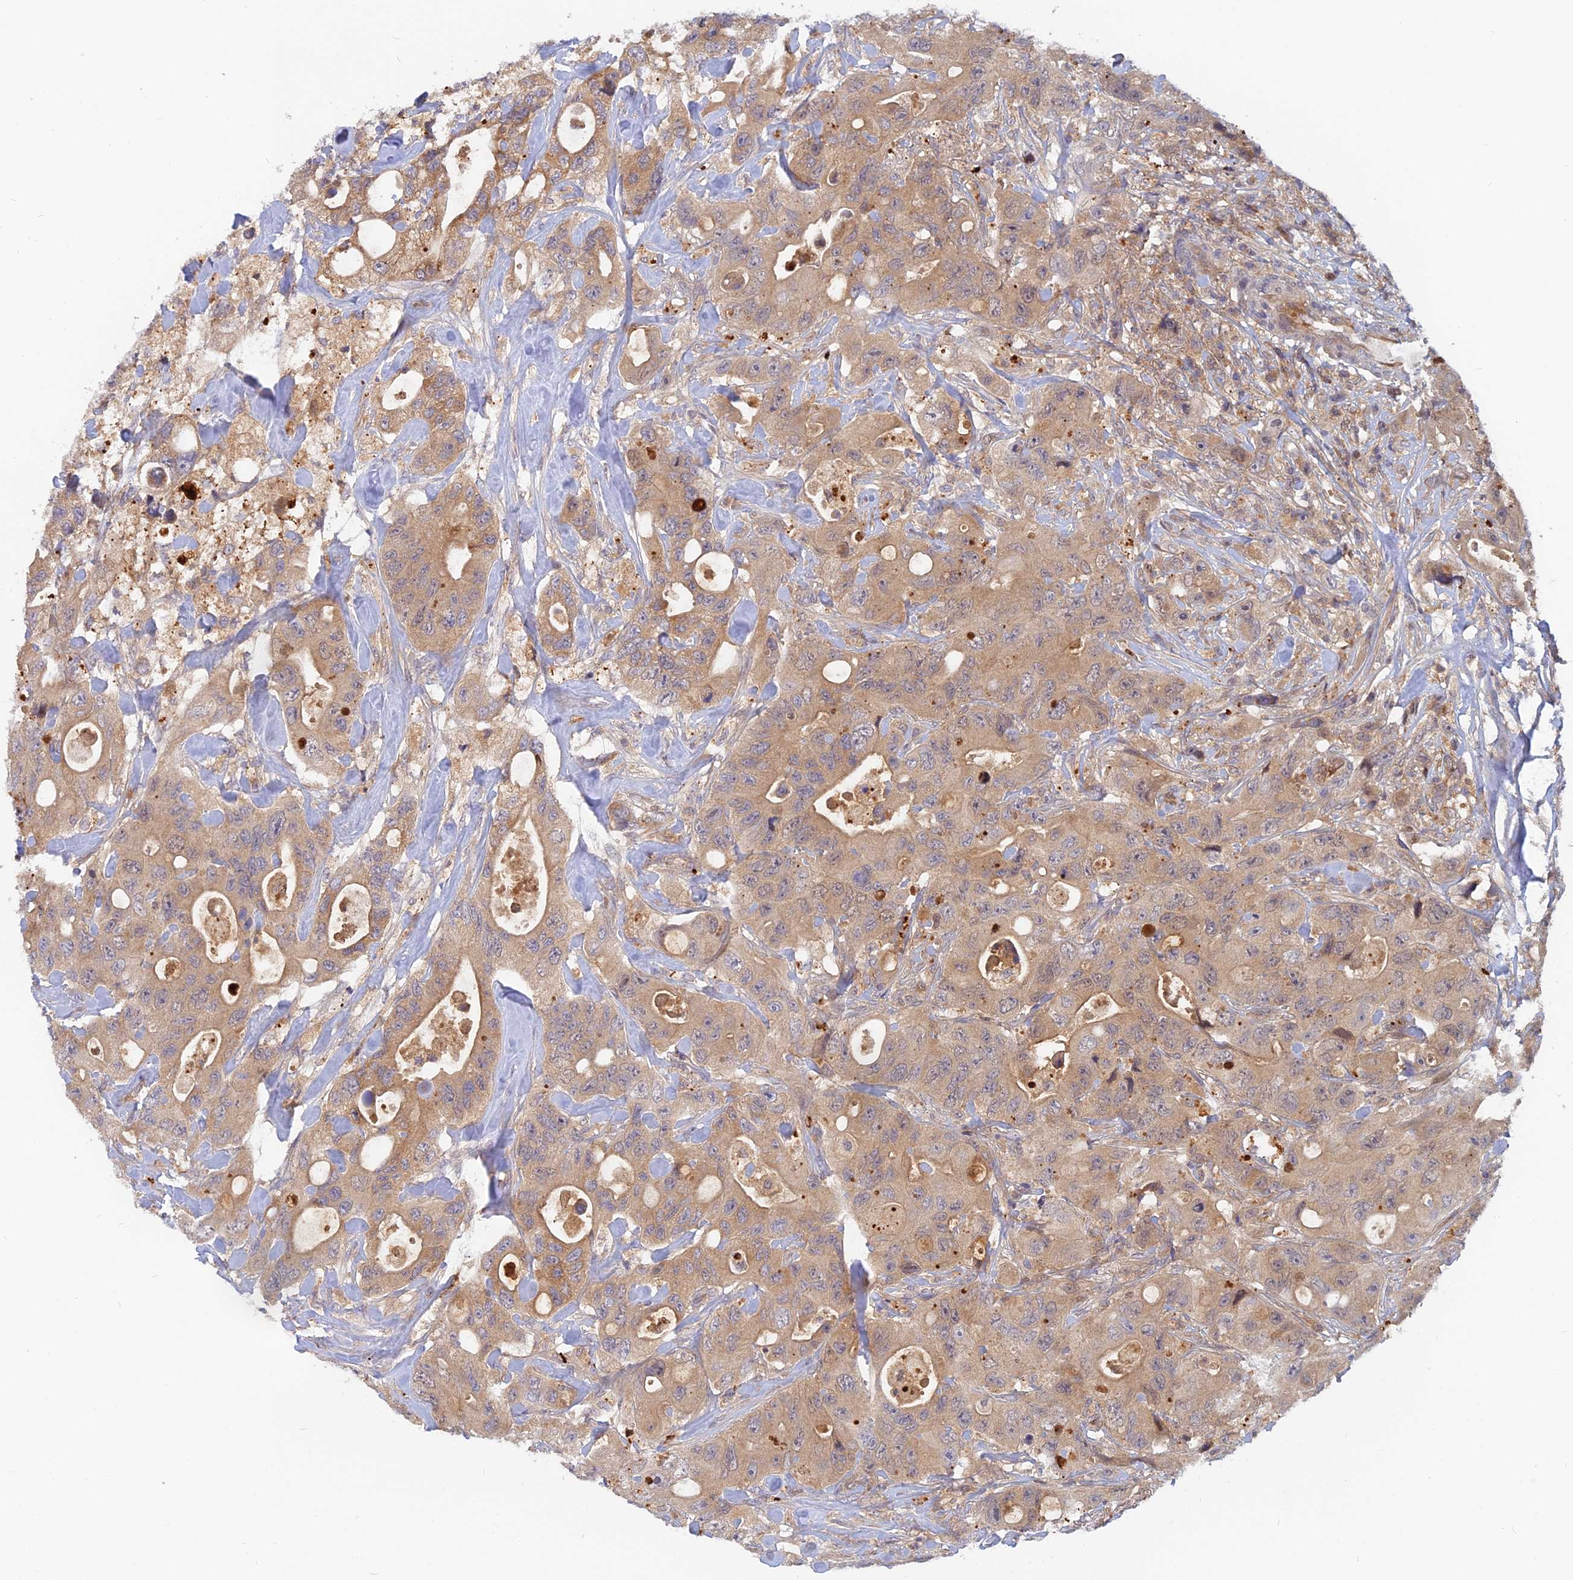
{"staining": {"intensity": "moderate", "quantity": ">75%", "location": "cytoplasmic/membranous"}, "tissue": "colorectal cancer", "cell_type": "Tumor cells", "image_type": "cancer", "snomed": [{"axis": "morphology", "description": "Adenocarcinoma, NOS"}, {"axis": "topography", "description": "Colon"}], "caption": "Moderate cytoplasmic/membranous staining for a protein is seen in about >75% of tumor cells of colorectal cancer (adenocarcinoma) using IHC.", "gene": "ARL2BP", "patient": {"sex": "female", "age": 46}}